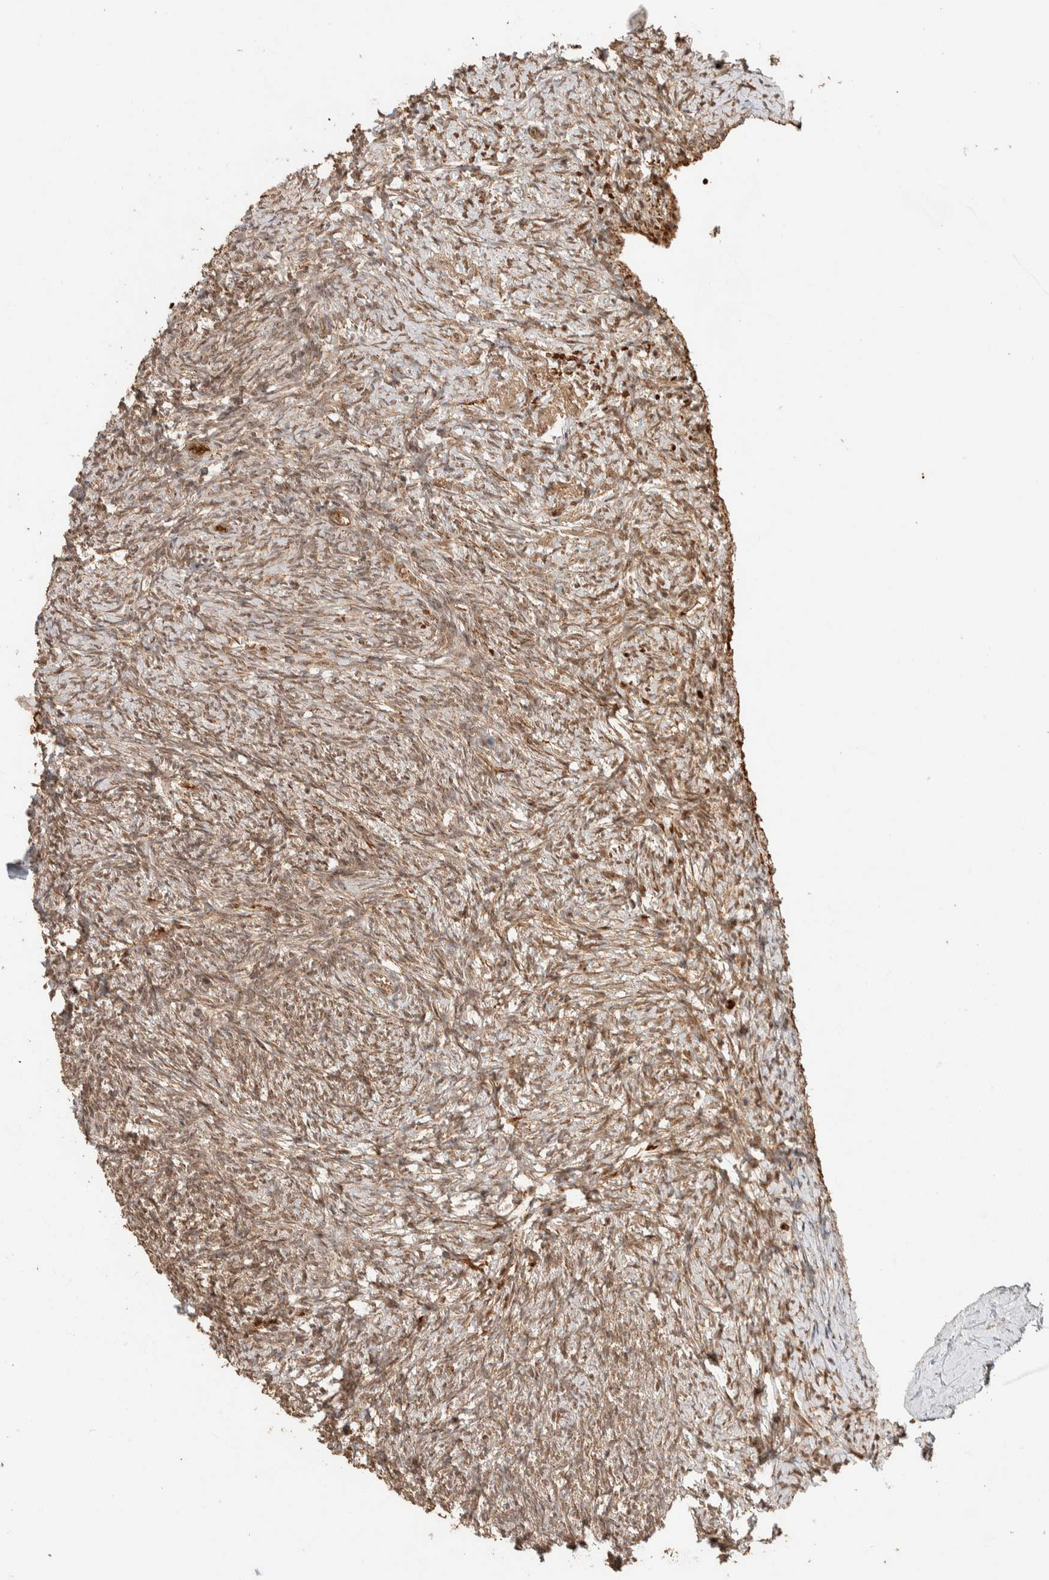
{"staining": {"intensity": "moderate", "quantity": ">75%", "location": "cytoplasmic/membranous"}, "tissue": "ovary", "cell_type": "Ovarian stroma cells", "image_type": "normal", "snomed": [{"axis": "morphology", "description": "Normal tissue, NOS"}, {"axis": "topography", "description": "Ovary"}], "caption": "Normal ovary exhibits moderate cytoplasmic/membranous positivity in approximately >75% of ovarian stroma cells, visualized by immunohistochemistry.", "gene": "ZBTB2", "patient": {"sex": "female", "age": 41}}